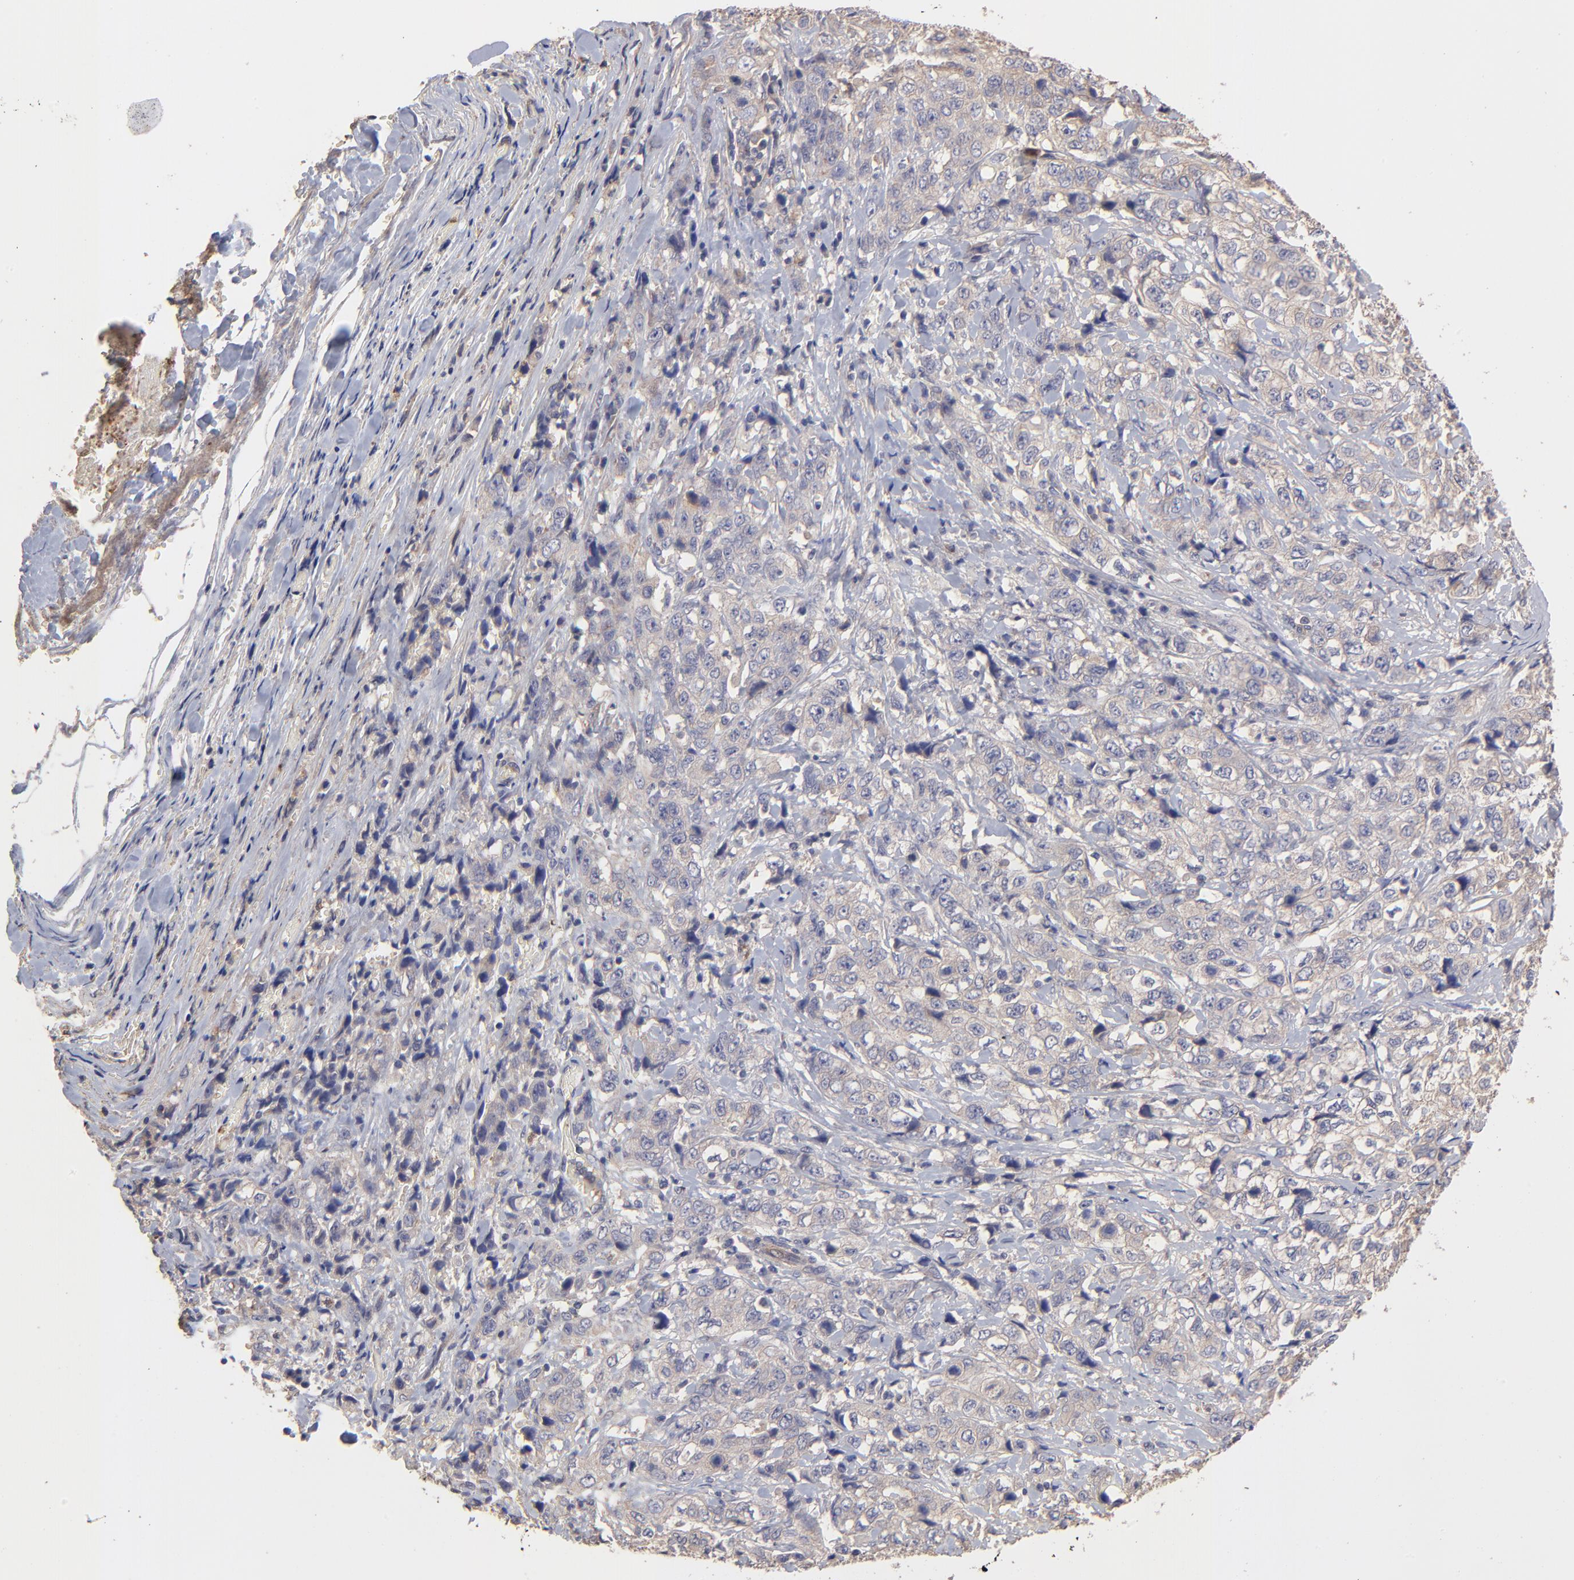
{"staining": {"intensity": "weak", "quantity": "25%-75%", "location": "cytoplasmic/membranous"}, "tissue": "stomach cancer", "cell_type": "Tumor cells", "image_type": "cancer", "snomed": [{"axis": "morphology", "description": "Adenocarcinoma, NOS"}, {"axis": "topography", "description": "Stomach"}], "caption": "Immunohistochemical staining of stomach adenocarcinoma shows low levels of weak cytoplasmic/membranous positivity in approximately 25%-75% of tumor cells.", "gene": "ASB7", "patient": {"sex": "male", "age": 48}}